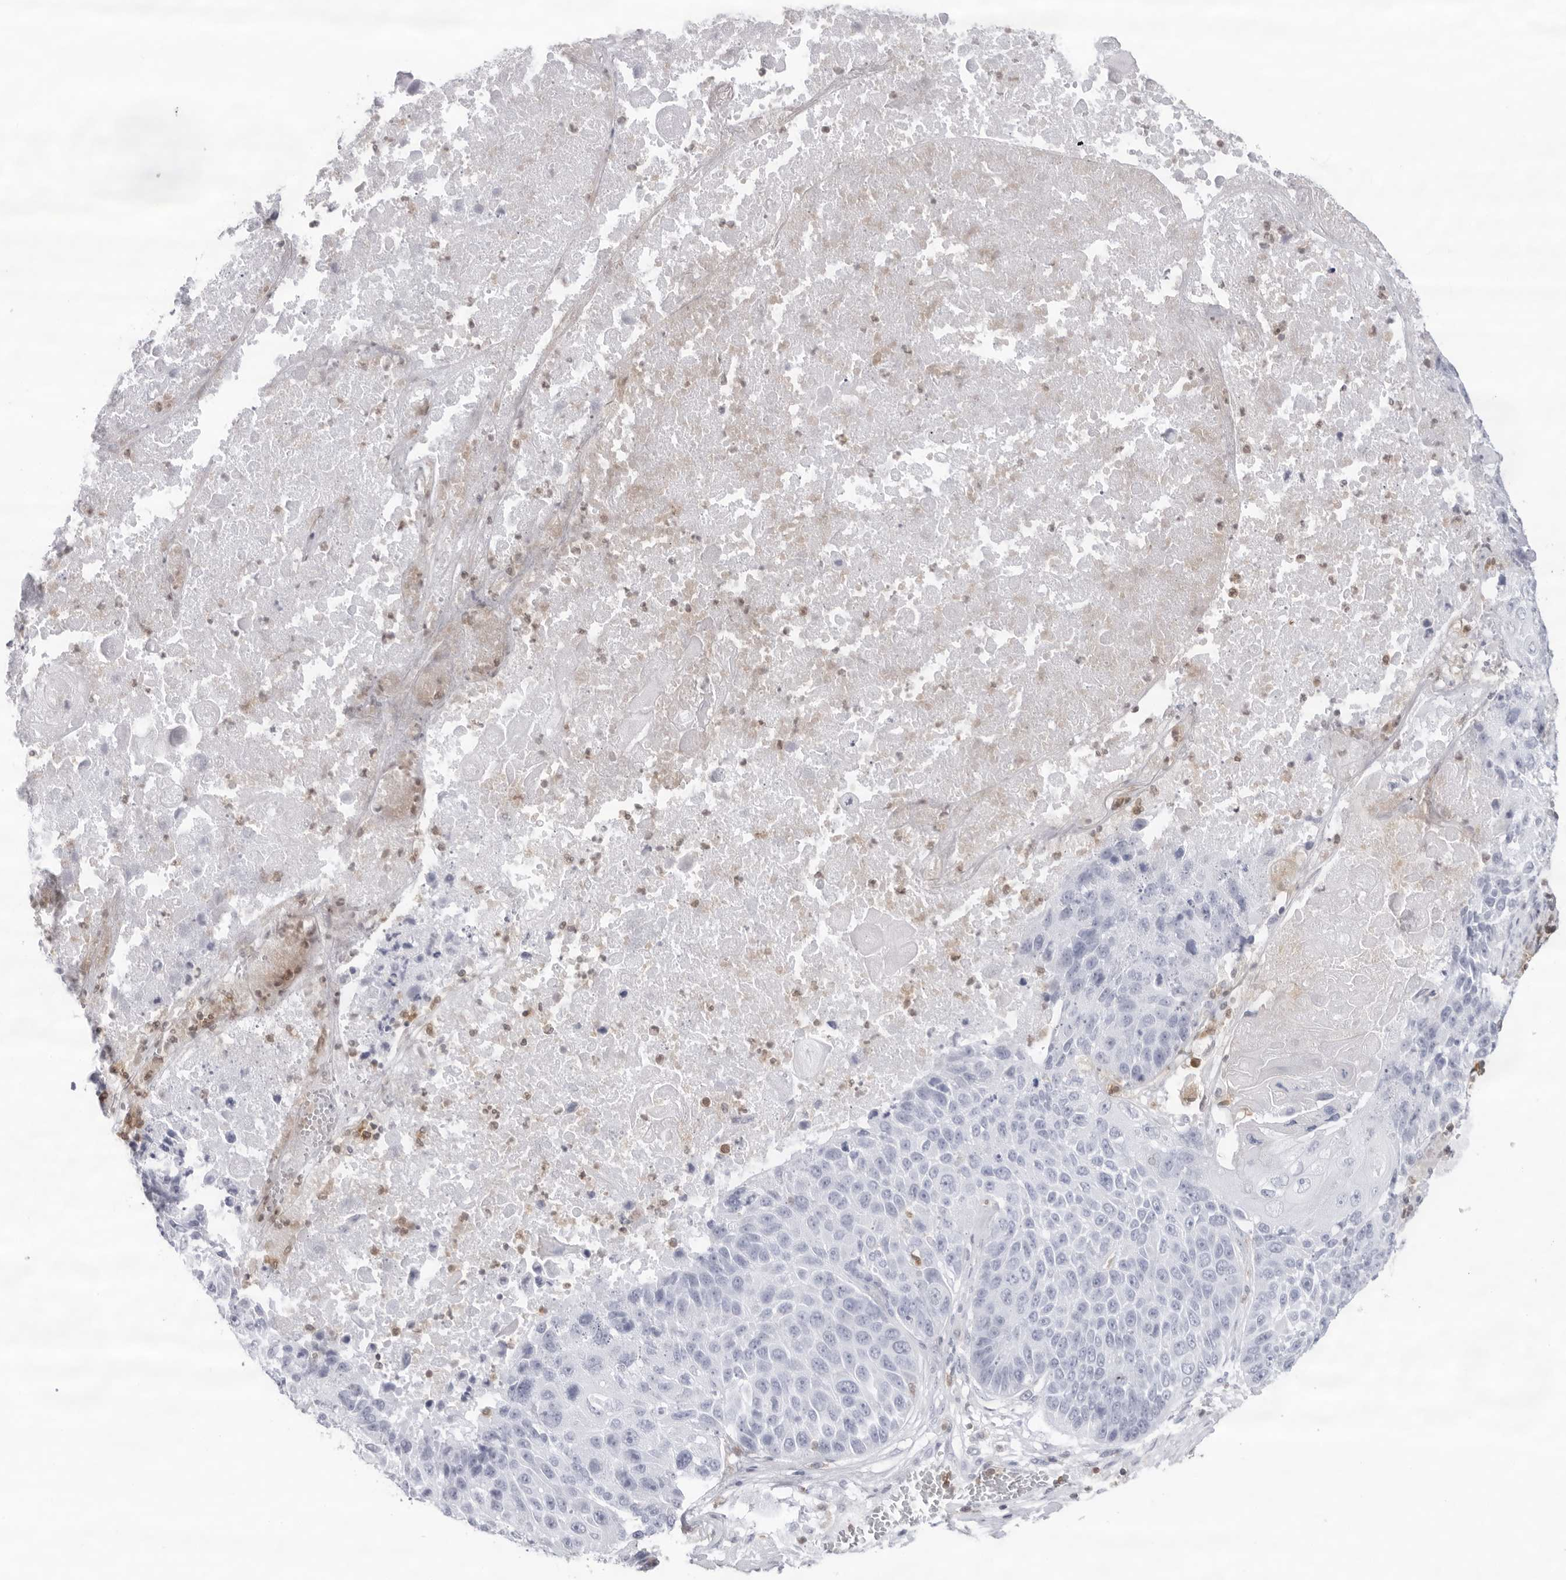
{"staining": {"intensity": "negative", "quantity": "none", "location": "none"}, "tissue": "lung cancer", "cell_type": "Tumor cells", "image_type": "cancer", "snomed": [{"axis": "morphology", "description": "Squamous cell carcinoma, NOS"}, {"axis": "topography", "description": "Lung"}], "caption": "An image of lung cancer stained for a protein demonstrates no brown staining in tumor cells.", "gene": "FMNL1", "patient": {"sex": "male", "age": 61}}